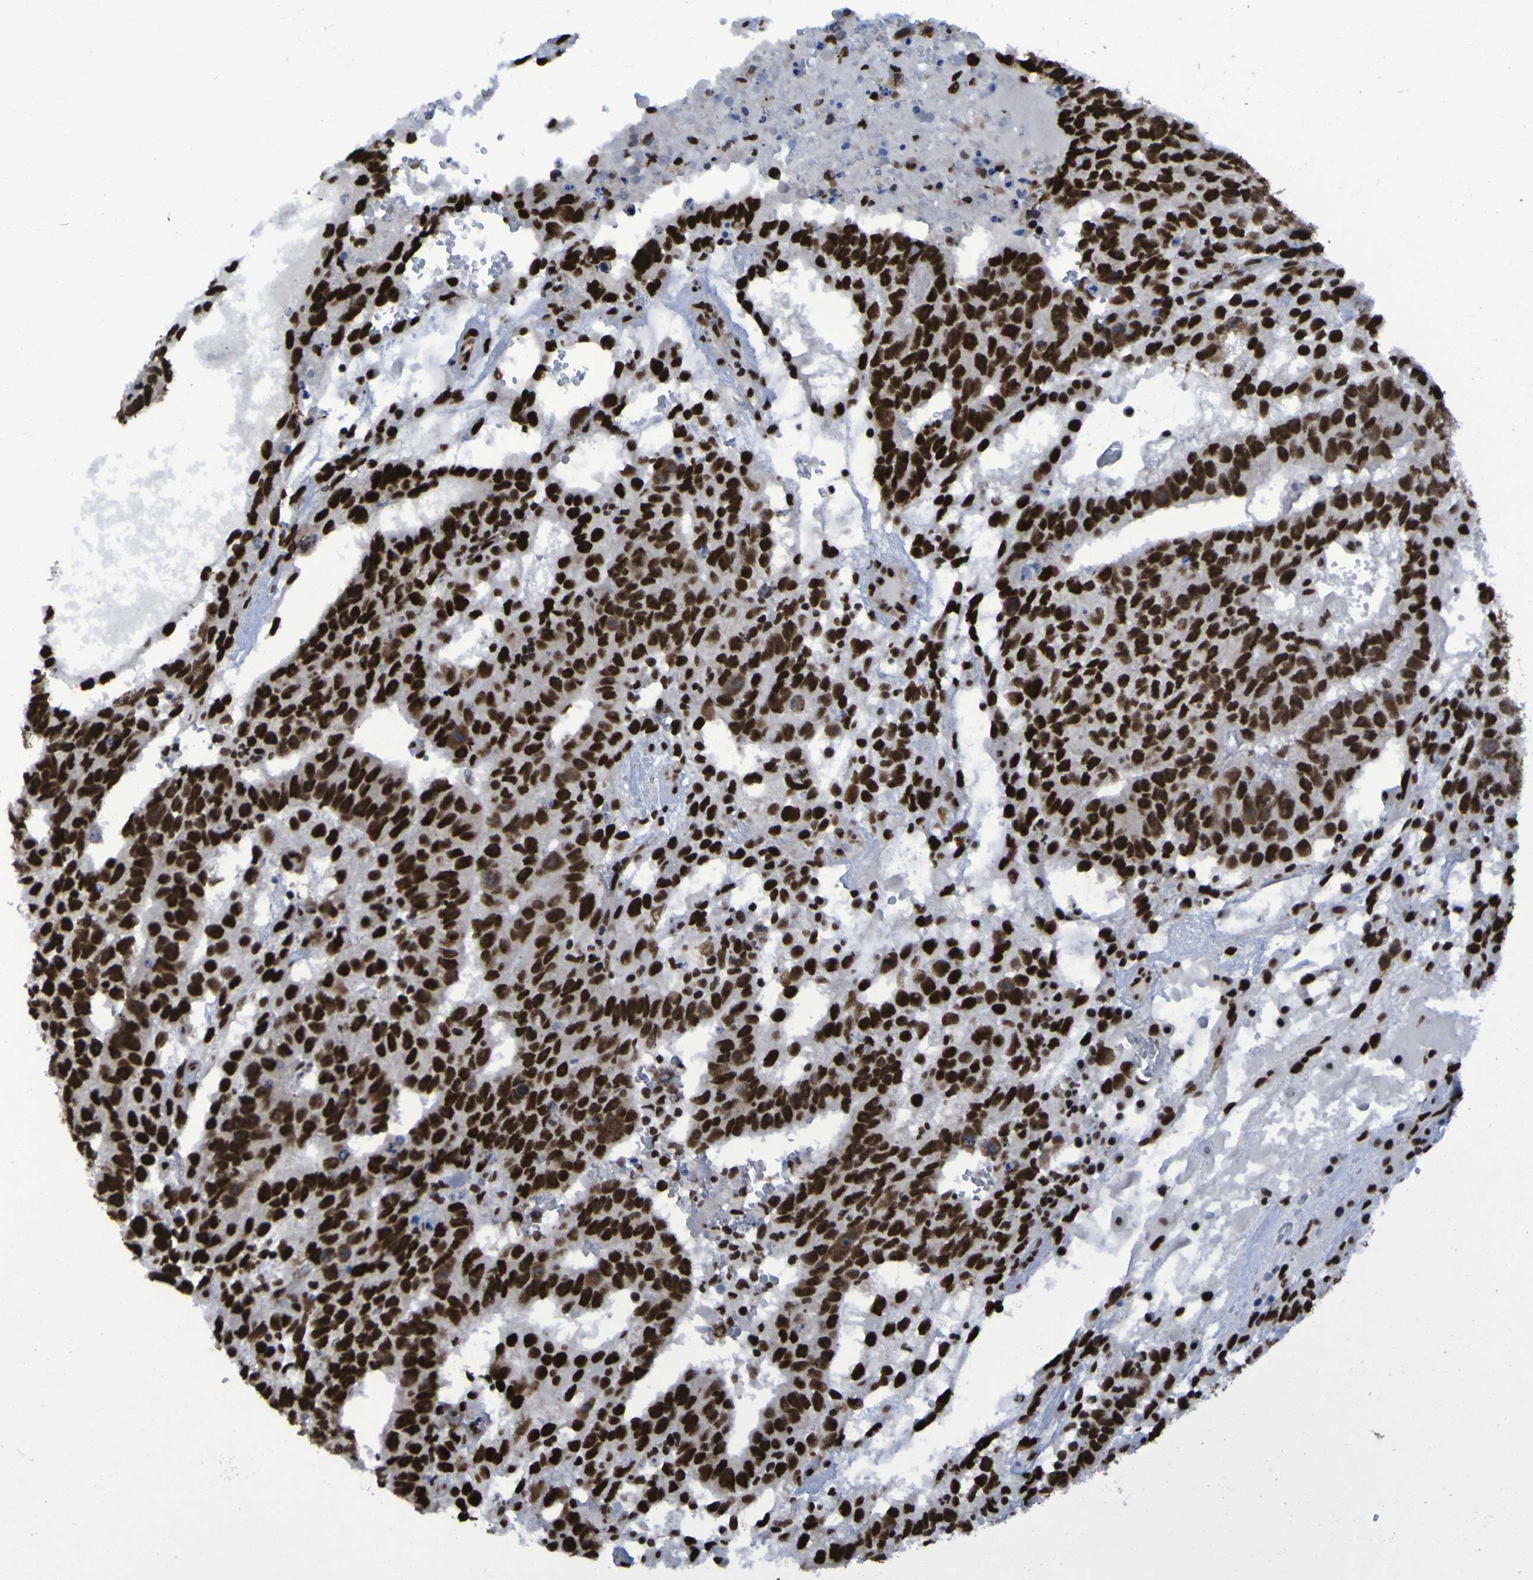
{"staining": {"intensity": "strong", "quantity": ">75%", "location": "nuclear"}, "tissue": "testis cancer", "cell_type": "Tumor cells", "image_type": "cancer", "snomed": [{"axis": "morphology", "description": "Seminoma, NOS"}, {"axis": "morphology", "description": "Carcinoma, Embryonal, NOS"}, {"axis": "topography", "description": "Testis"}], "caption": "Tumor cells exhibit strong nuclear staining in approximately >75% of cells in embryonal carcinoma (testis). The staining is performed using DAB (3,3'-diaminobenzidine) brown chromogen to label protein expression. The nuclei are counter-stained blue using hematoxylin.", "gene": "HNRNPR", "patient": {"sex": "male", "age": 52}}